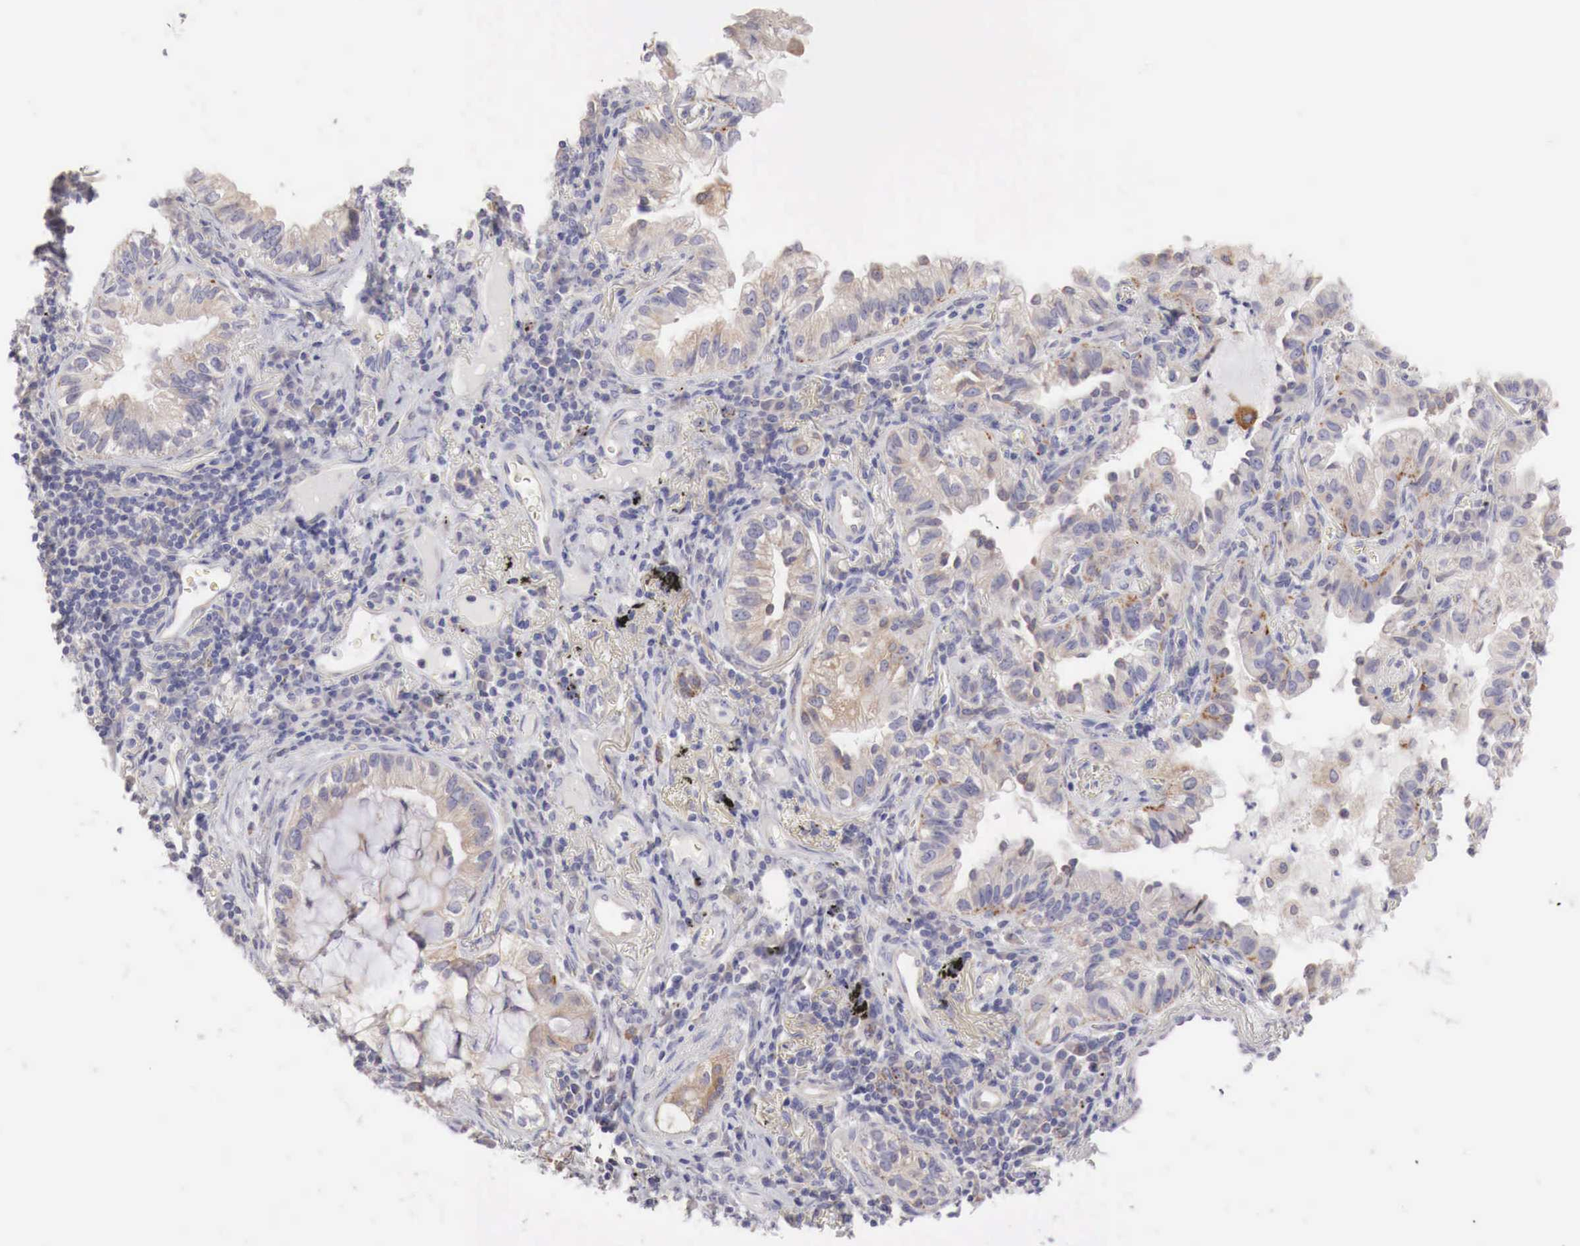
{"staining": {"intensity": "weak", "quantity": "25%-75%", "location": "cytoplasmic/membranous"}, "tissue": "lung cancer", "cell_type": "Tumor cells", "image_type": "cancer", "snomed": [{"axis": "morphology", "description": "Adenocarcinoma, NOS"}, {"axis": "topography", "description": "Lung"}], "caption": "Tumor cells demonstrate weak cytoplasmic/membranous staining in approximately 25%-75% of cells in lung adenocarcinoma.", "gene": "NSDHL", "patient": {"sex": "female", "age": 50}}